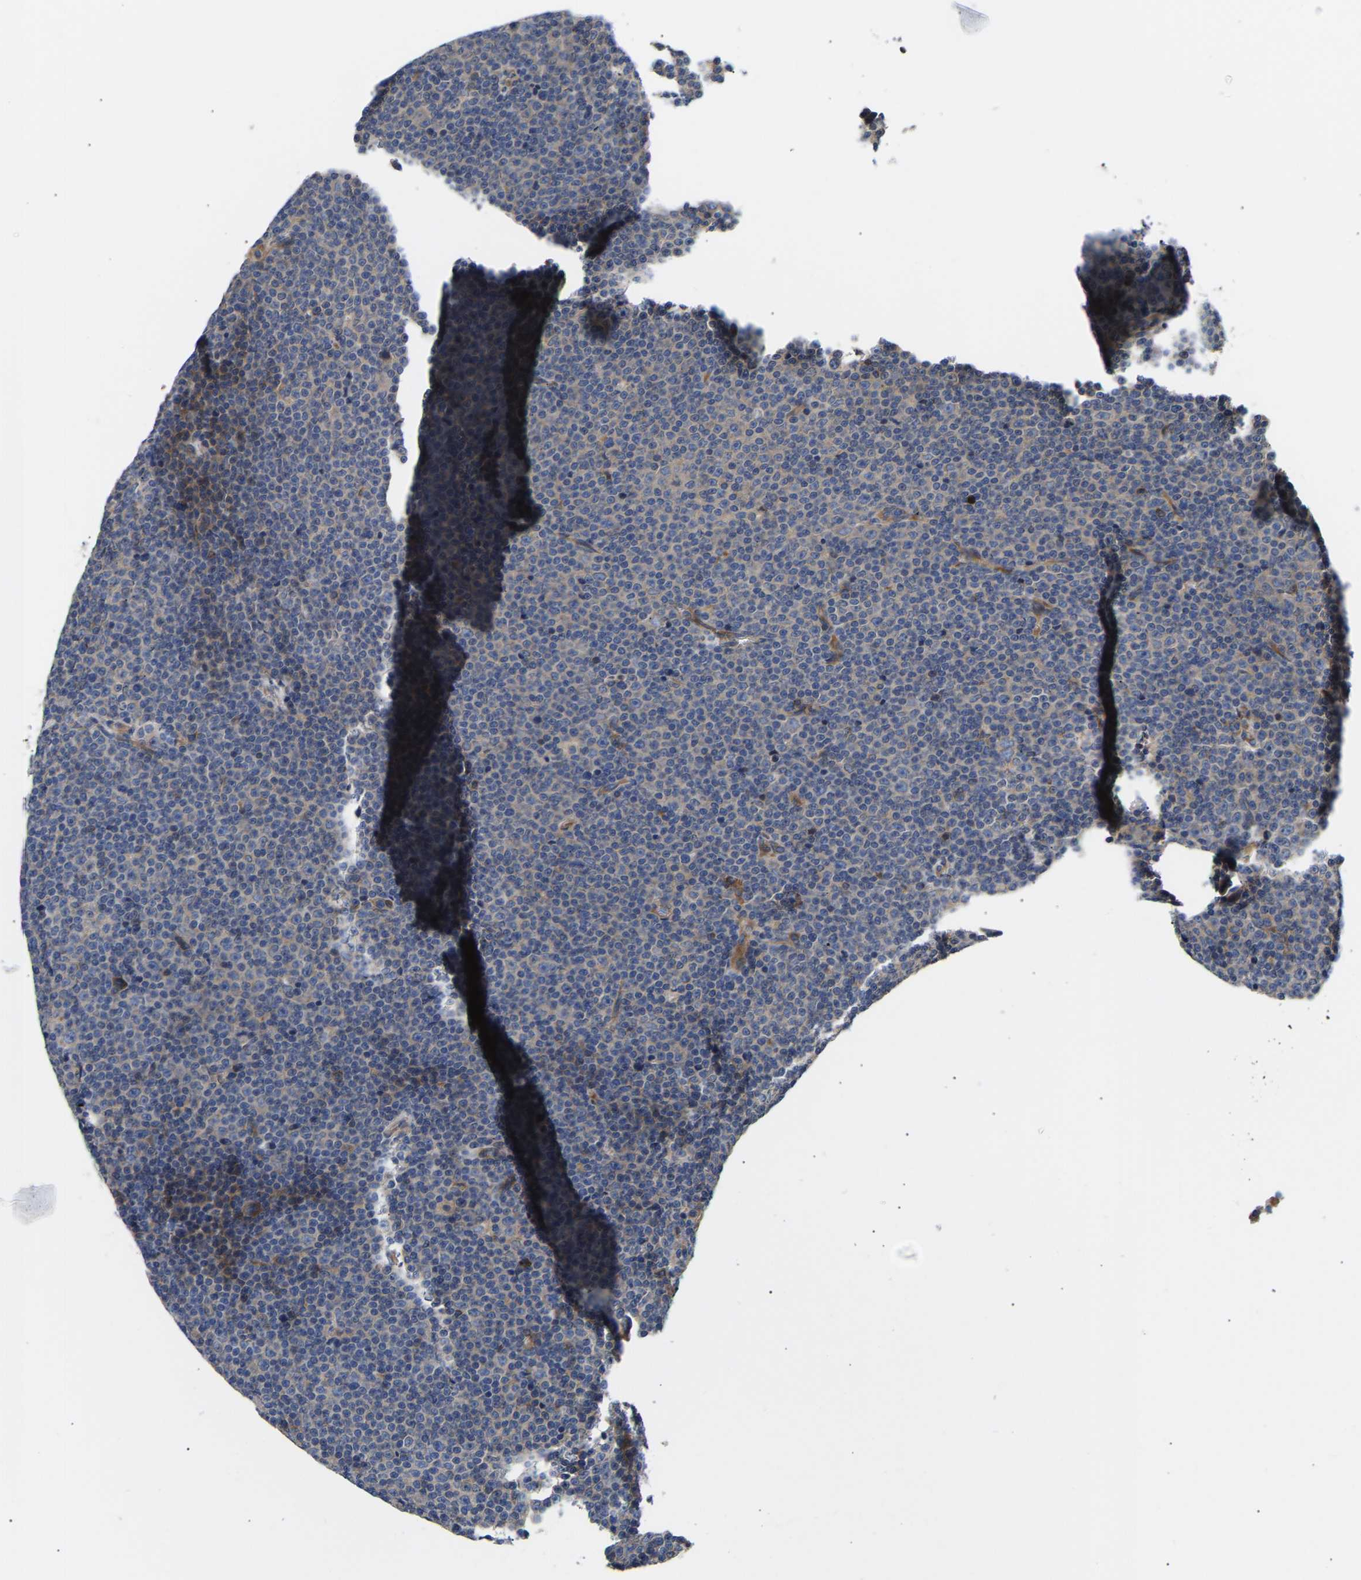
{"staining": {"intensity": "negative", "quantity": "none", "location": "none"}, "tissue": "lymphoma", "cell_type": "Tumor cells", "image_type": "cancer", "snomed": [{"axis": "morphology", "description": "Malignant lymphoma, non-Hodgkin's type, Low grade"}, {"axis": "topography", "description": "Lymph node"}], "caption": "Tumor cells show no significant protein positivity in malignant lymphoma, non-Hodgkin's type (low-grade). (Brightfield microscopy of DAB immunohistochemistry at high magnification).", "gene": "AIMP2", "patient": {"sex": "female", "age": 67}}